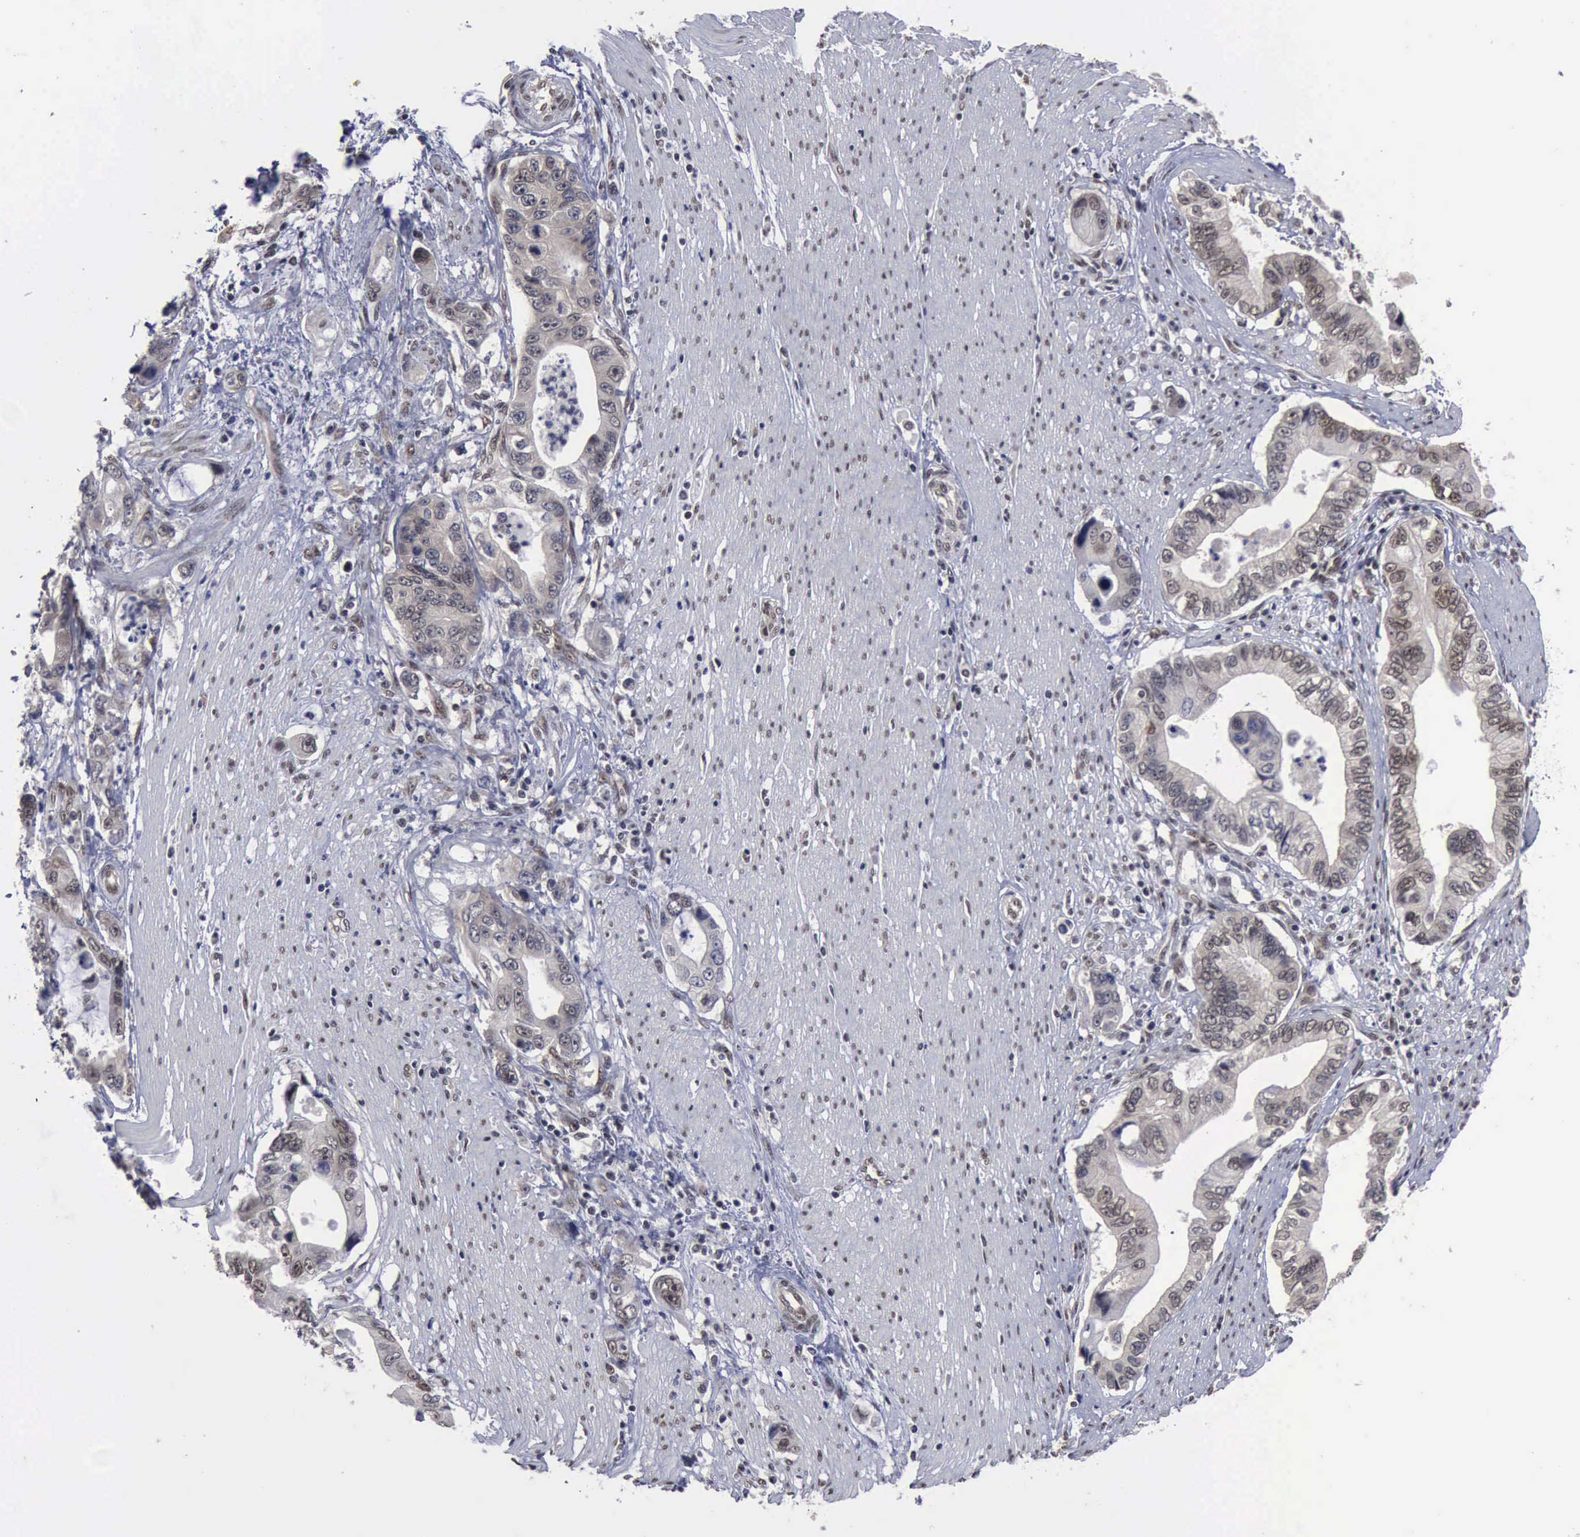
{"staining": {"intensity": "weak", "quantity": "25%-75%", "location": "cytoplasmic/membranous,nuclear"}, "tissue": "pancreatic cancer", "cell_type": "Tumor cells", "image_type": "cancer", "snomed": [{"axis": "morphology", "description": "Adenocarcinoma, NOS"}, {"axis": "topography", "description": "Pancreas"}, {"axis": "topography", "description": "Stomach, upper"}], "caption": "Protein expression analysis of pancreatic cancer displays weak cytoplasmic/membranous and nuclear positivity in approximately 25%-75% of tumor cells.", "gene": "RTCB", "patient": {"sex": "male", "age": 77}}